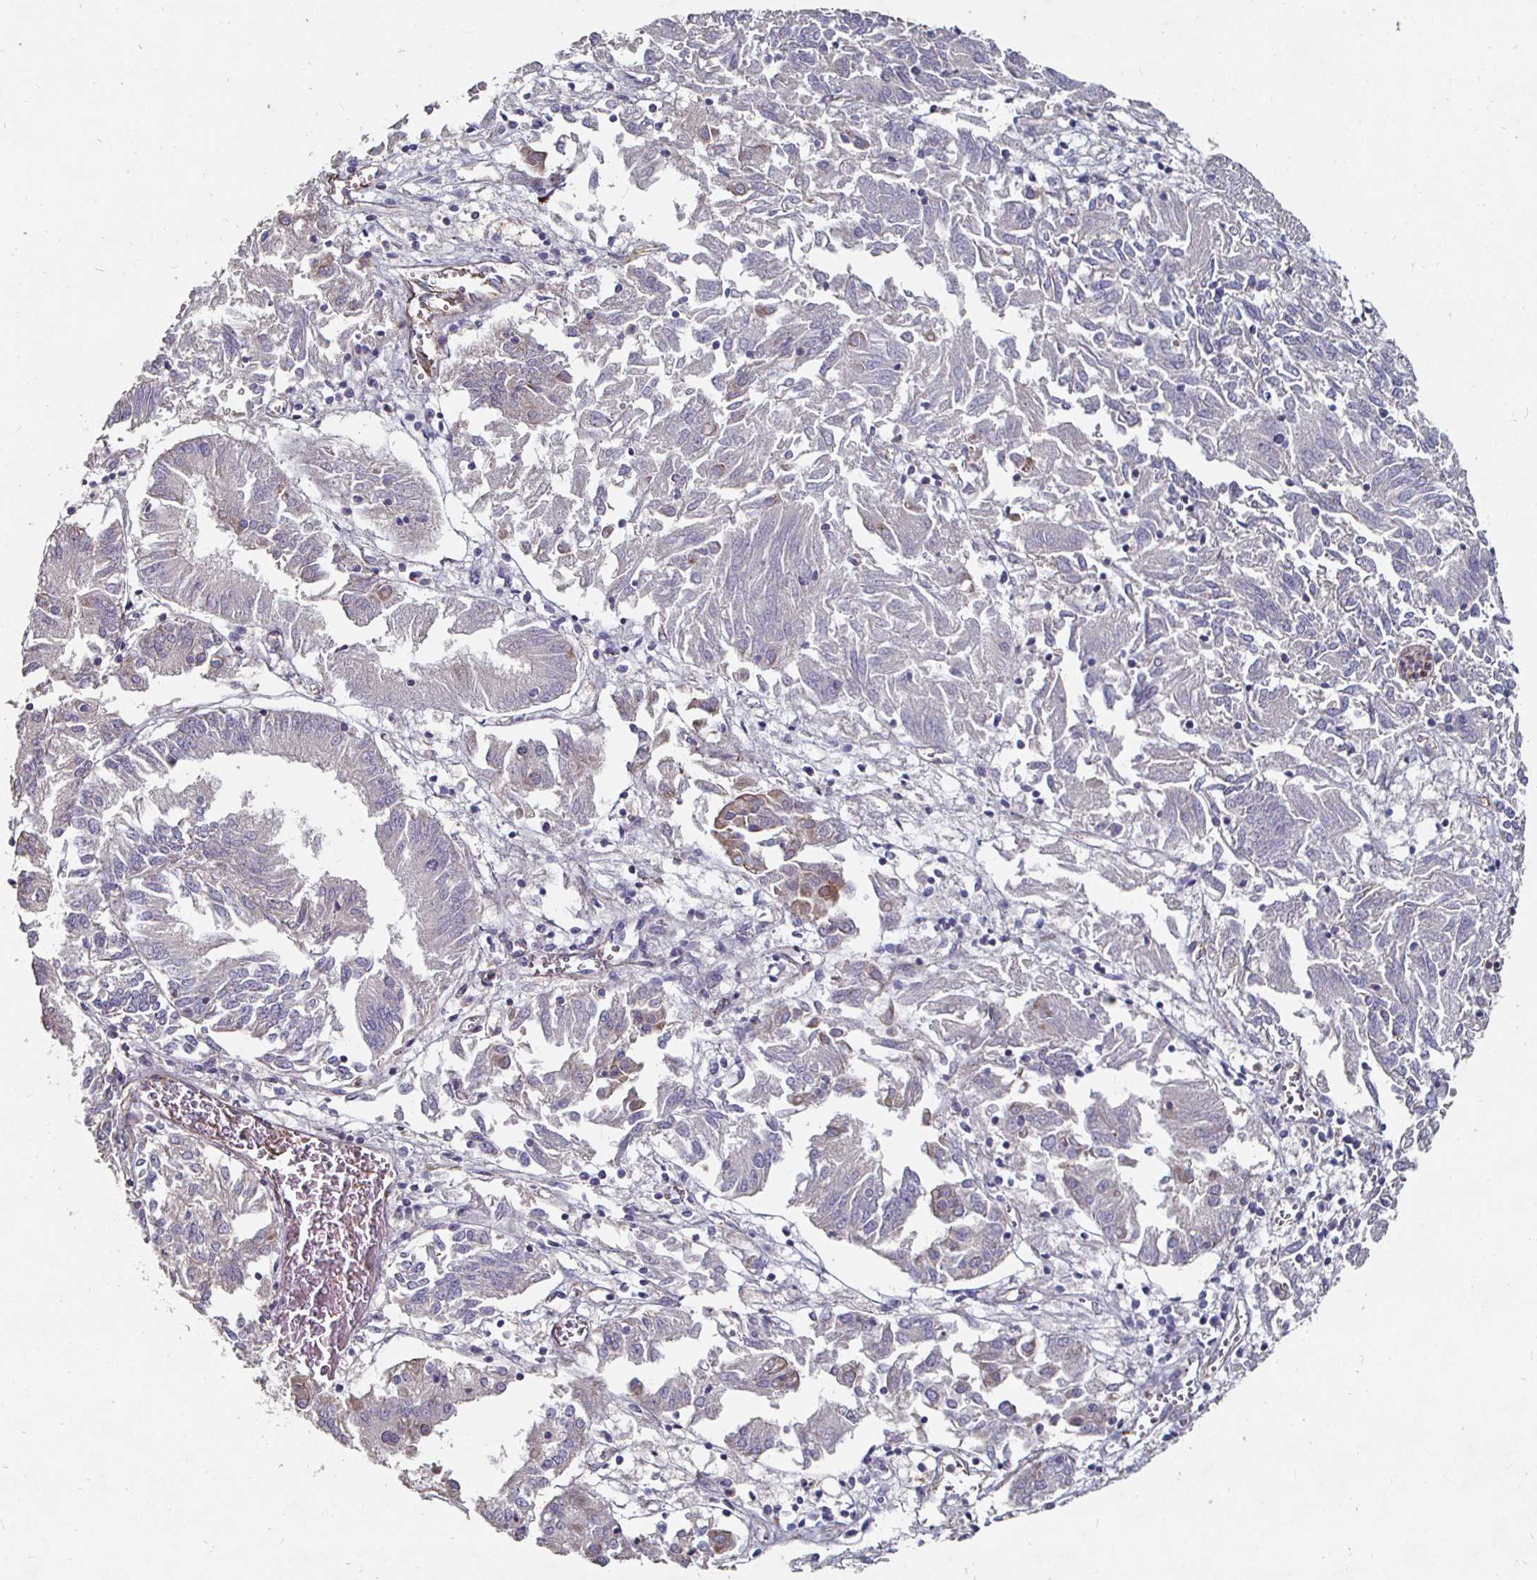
{"staining": {"intensity": "moderate", "quantity": "<25%", "location": "cytoplasmic/membranous"}, "tissue": "endometrial cancer", "cell_type": "Tumor cells", "image_type": "cancer", "snomed": [{"axis": "morphology", "description": "Adenocarcinoma, NOS"}, {"axis": "topography", "description": "Endometrium"}], "caption": "Endometrial cancer (adenocarcinoma) stained with a protein marker reveals moderate staining in tumor cells.", "gene": "NRSN1", "patient": {"sex": "female", "age": 54}}